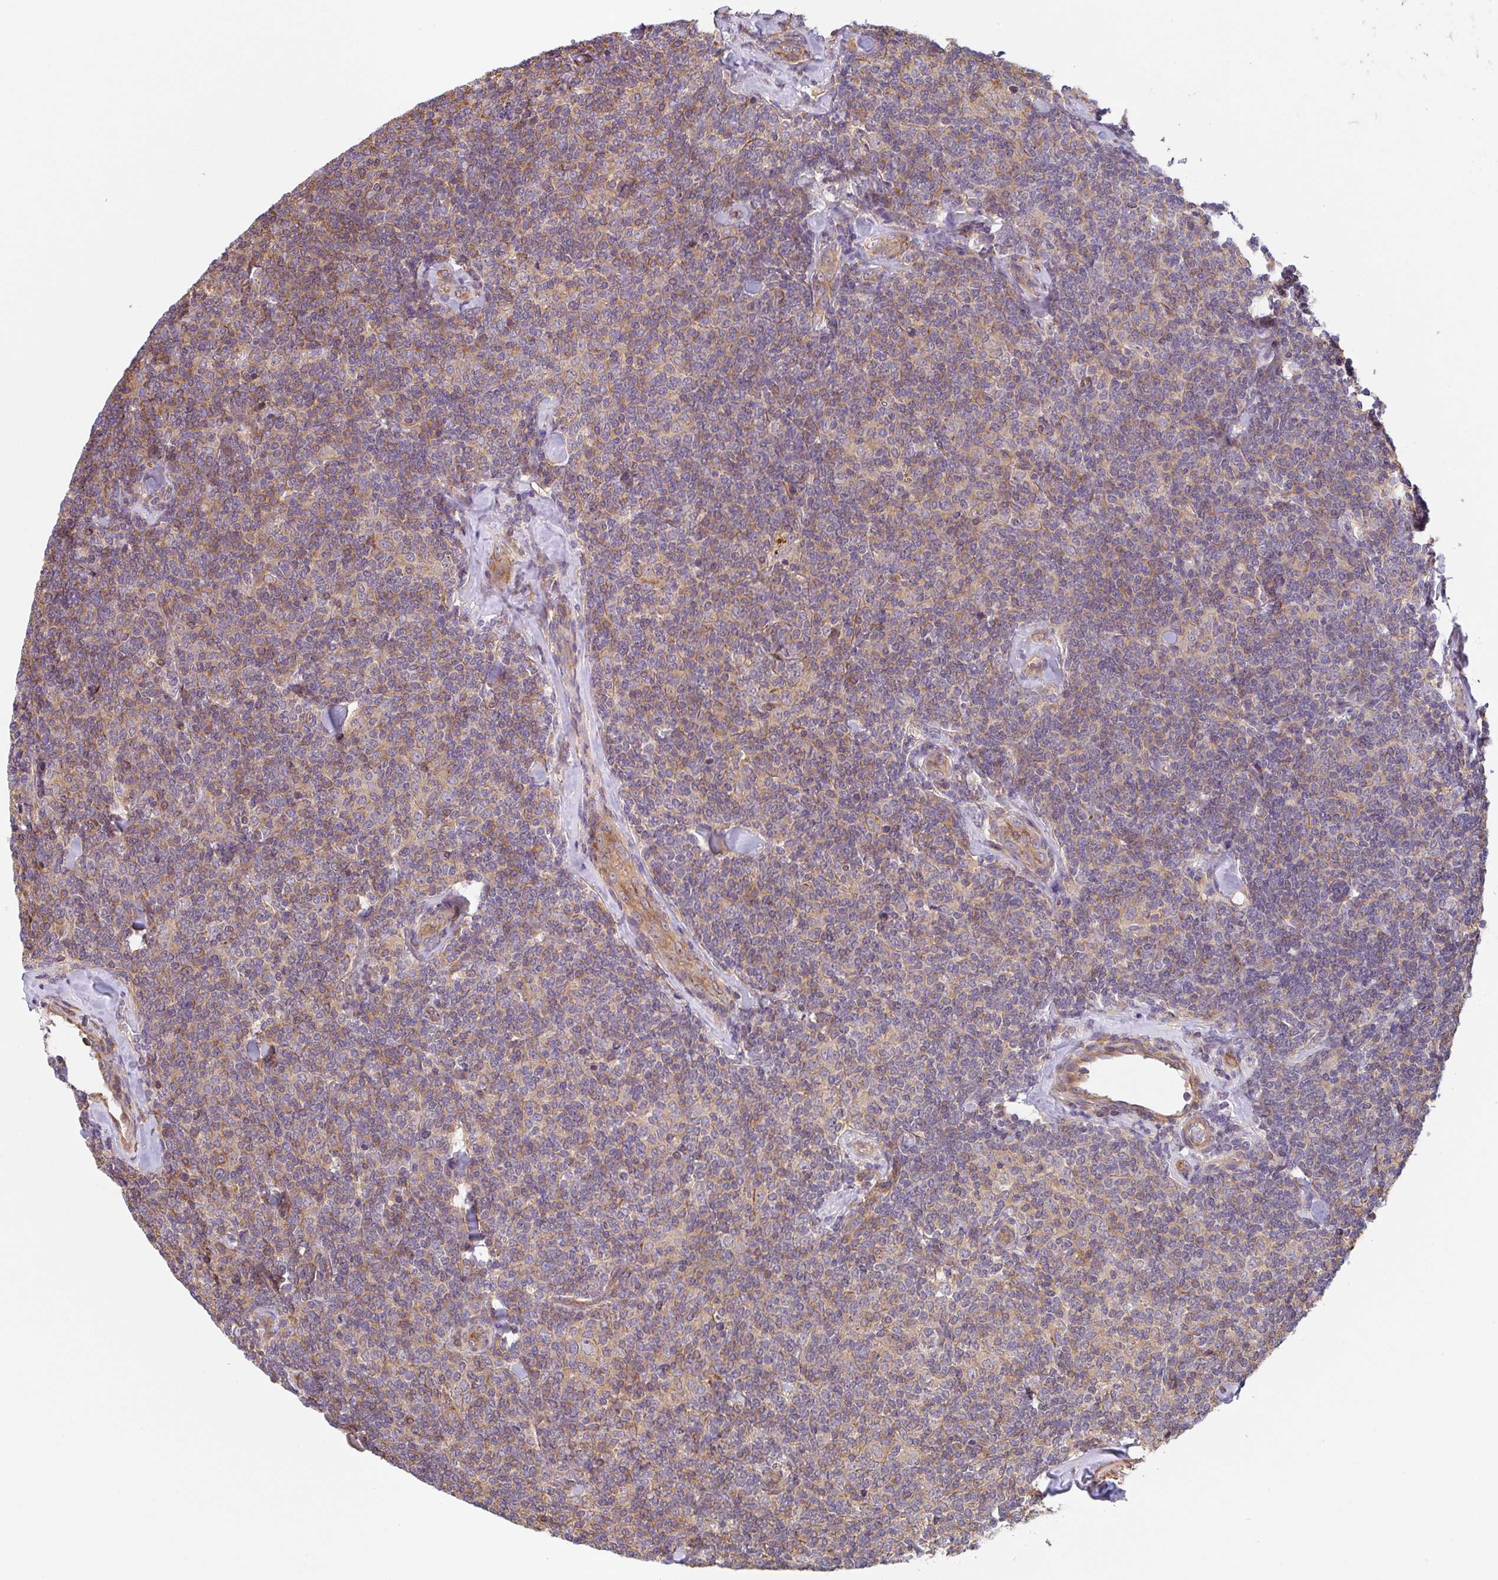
{"staining": {"intensity": "weak", "quantity": ">75%", "location": "cytoplasmic/membranous"}, "tissue": "lymphoma", "cell_type": "Tumor cells", "image_type": "cancer", "snomed": [{"axis": "morphology", "description": "Malignant lymphoma, non-Hodgkin's type, Low grade"}, {"axis": "topography", "description": "Lymph node"}], "caption": "Immunohistochemistry (IHC) image of human lymphoma stained for a protein (brown), which demonstrates low levels of weak cytoplasmic/membranous staining in approximately >75% of tumor cells.", "gene": "TMEM229A", "patient": {"sex": "female", "age": 56}}